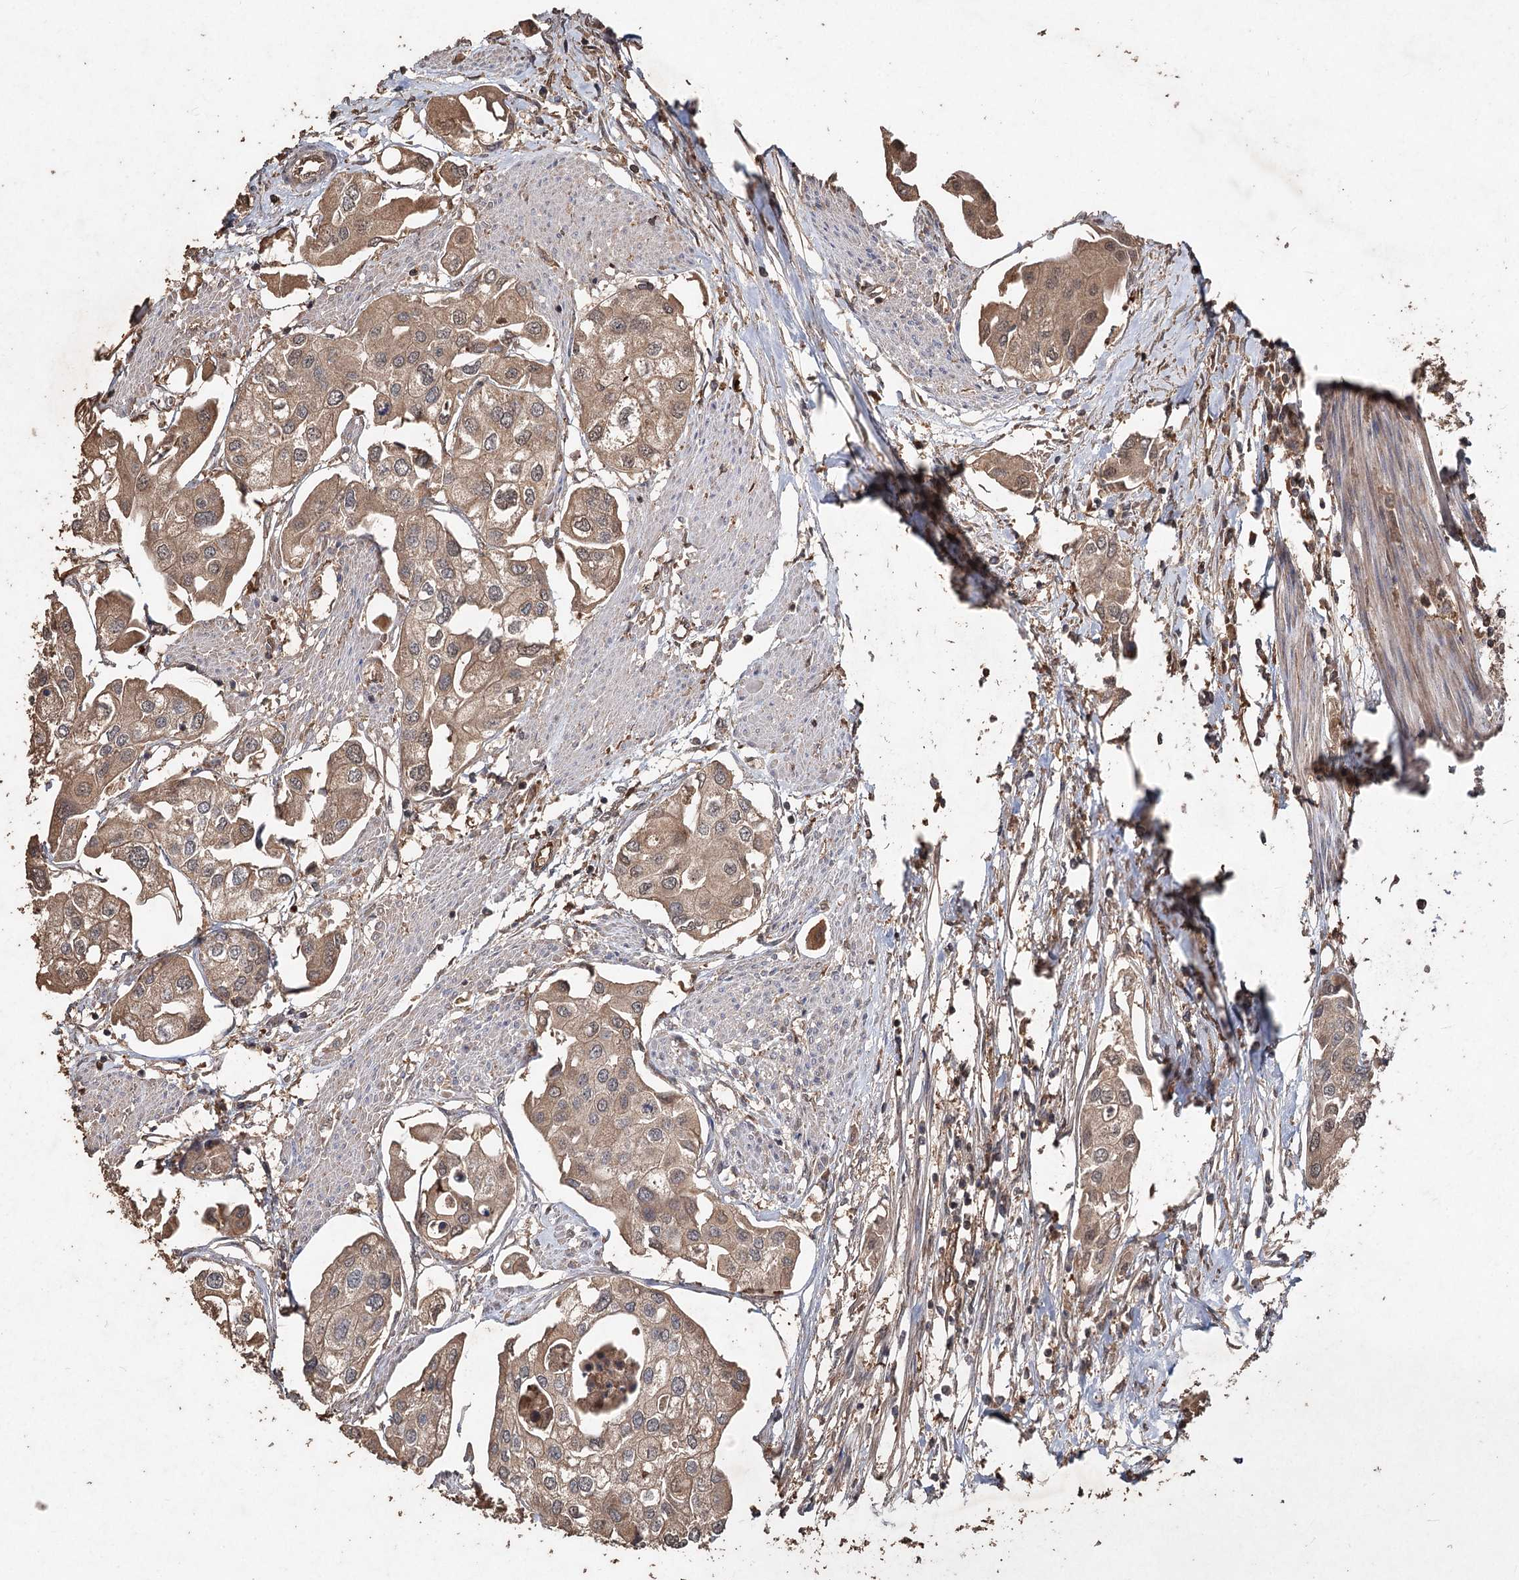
{"staining": {"intensity": "moderate", "quantity": "25%-75%", "location": "cytoplasmic/membranous"}, "tissue": "urothelial cancer", "cell_type": "Tumor cells", "image_type": "cancer", "snomed": [{"axis": "morphology", "description": "Urothelial carcinoma, High grade"}, {"axis": "topography", "description": "Urinary bladder"}], "caption": "Brown immunohistochemical staining in urothelial carcinoma (high-grade) shows moderate cytoplasmic/membranous expression in about 25%-75% of tumor cells.", "gene": "FBXO7", "patient": {"sex": "male", "age": 64}}